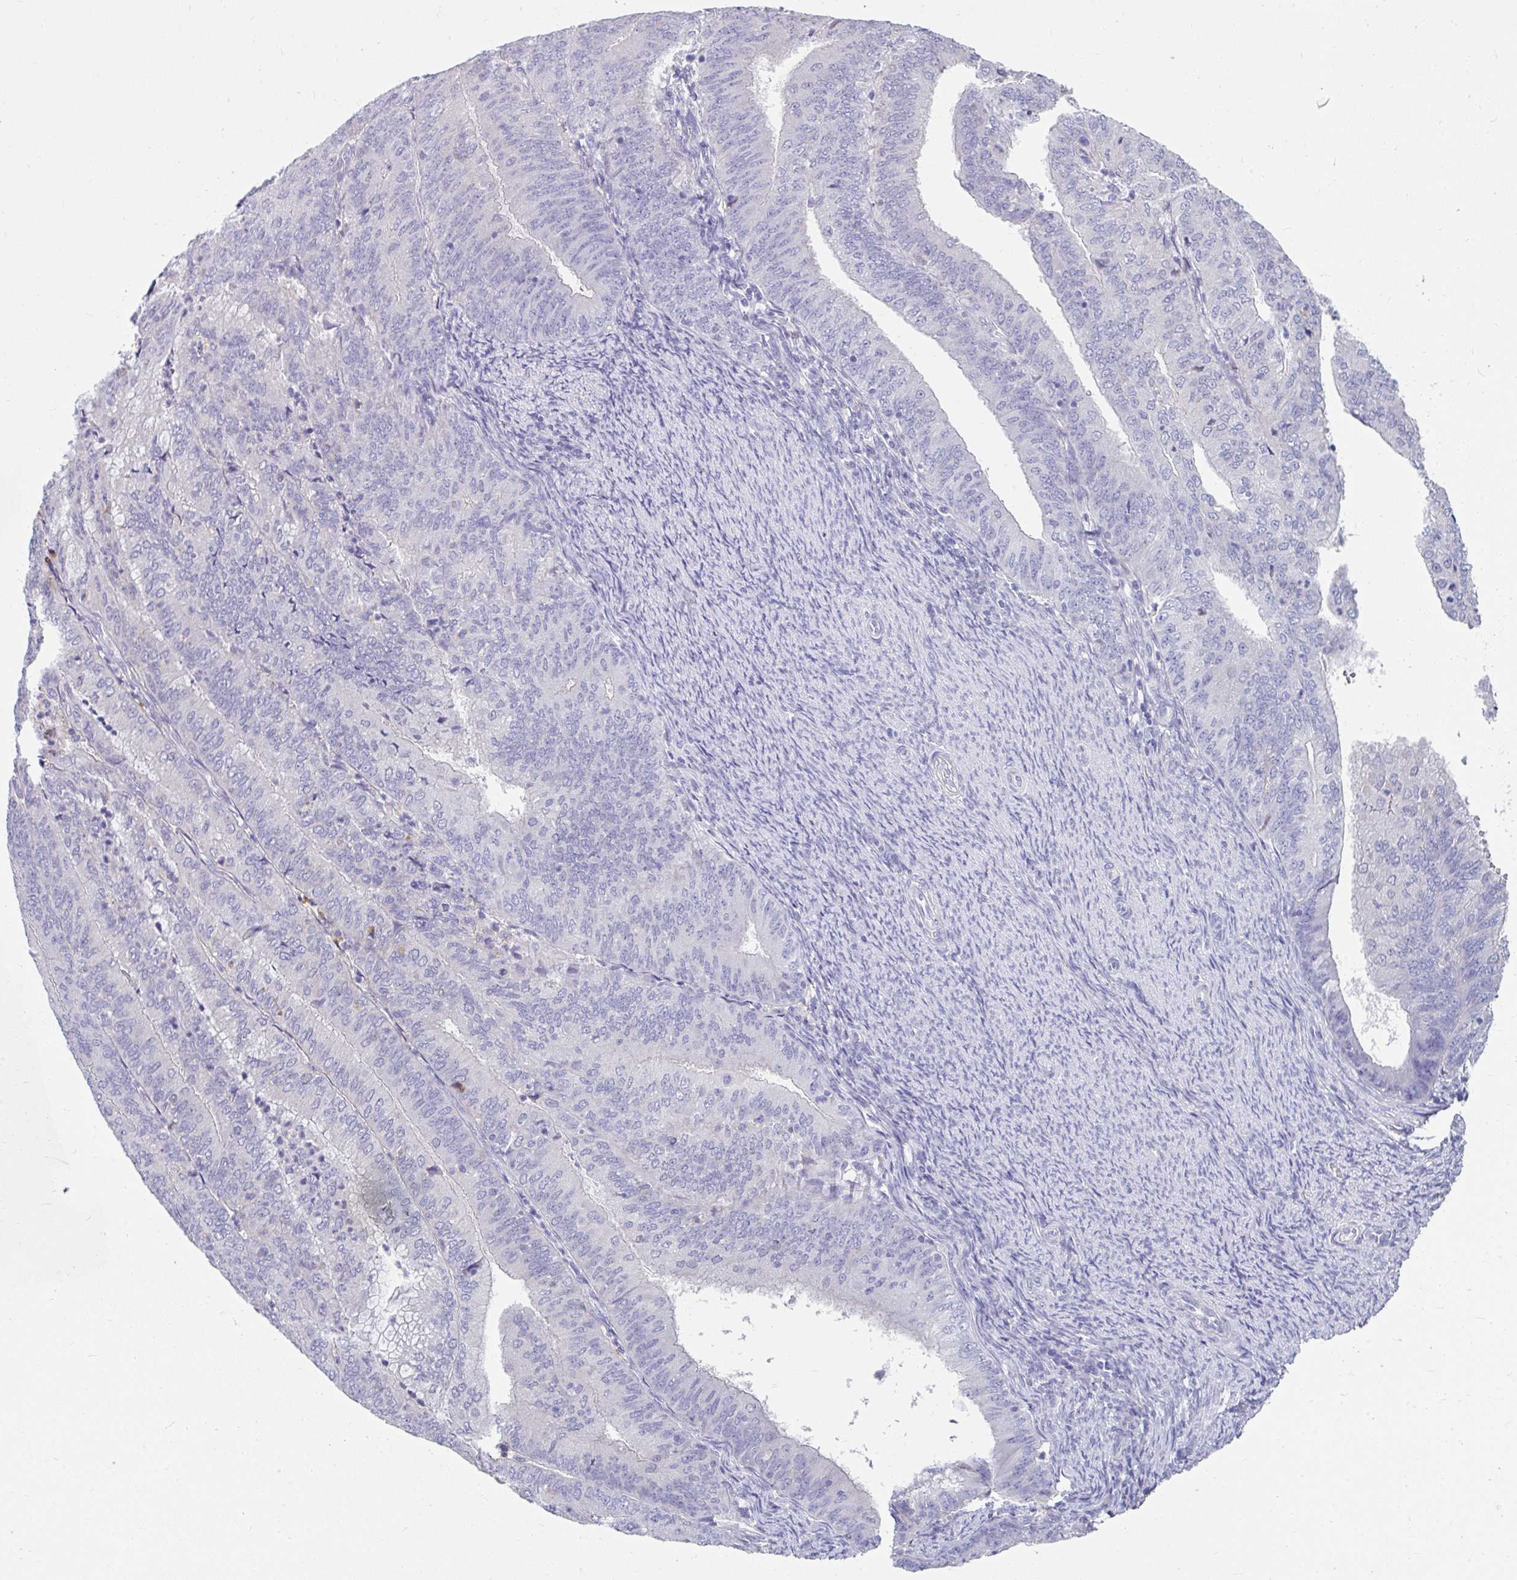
{"staining": {"intensity": "negative", "quantity": "none", "location": "none"}, "tissue": "endometrial cancer", "cell_type": "Tumor cells", "image_type": "cancer", "snomed": [{"axis": "morphology", "description": "Adenocarcinoma, NOS"}, {"axis": "topography", "description": "Endometrium"}], "caption": "A photomicrograph of endometrial cancer (adenocarcinoma) stained for a protein demonstrates no brown staining in tumor cells.", "gene": "ZNF33A", "patient": {"sex": "female", "age": 57}}